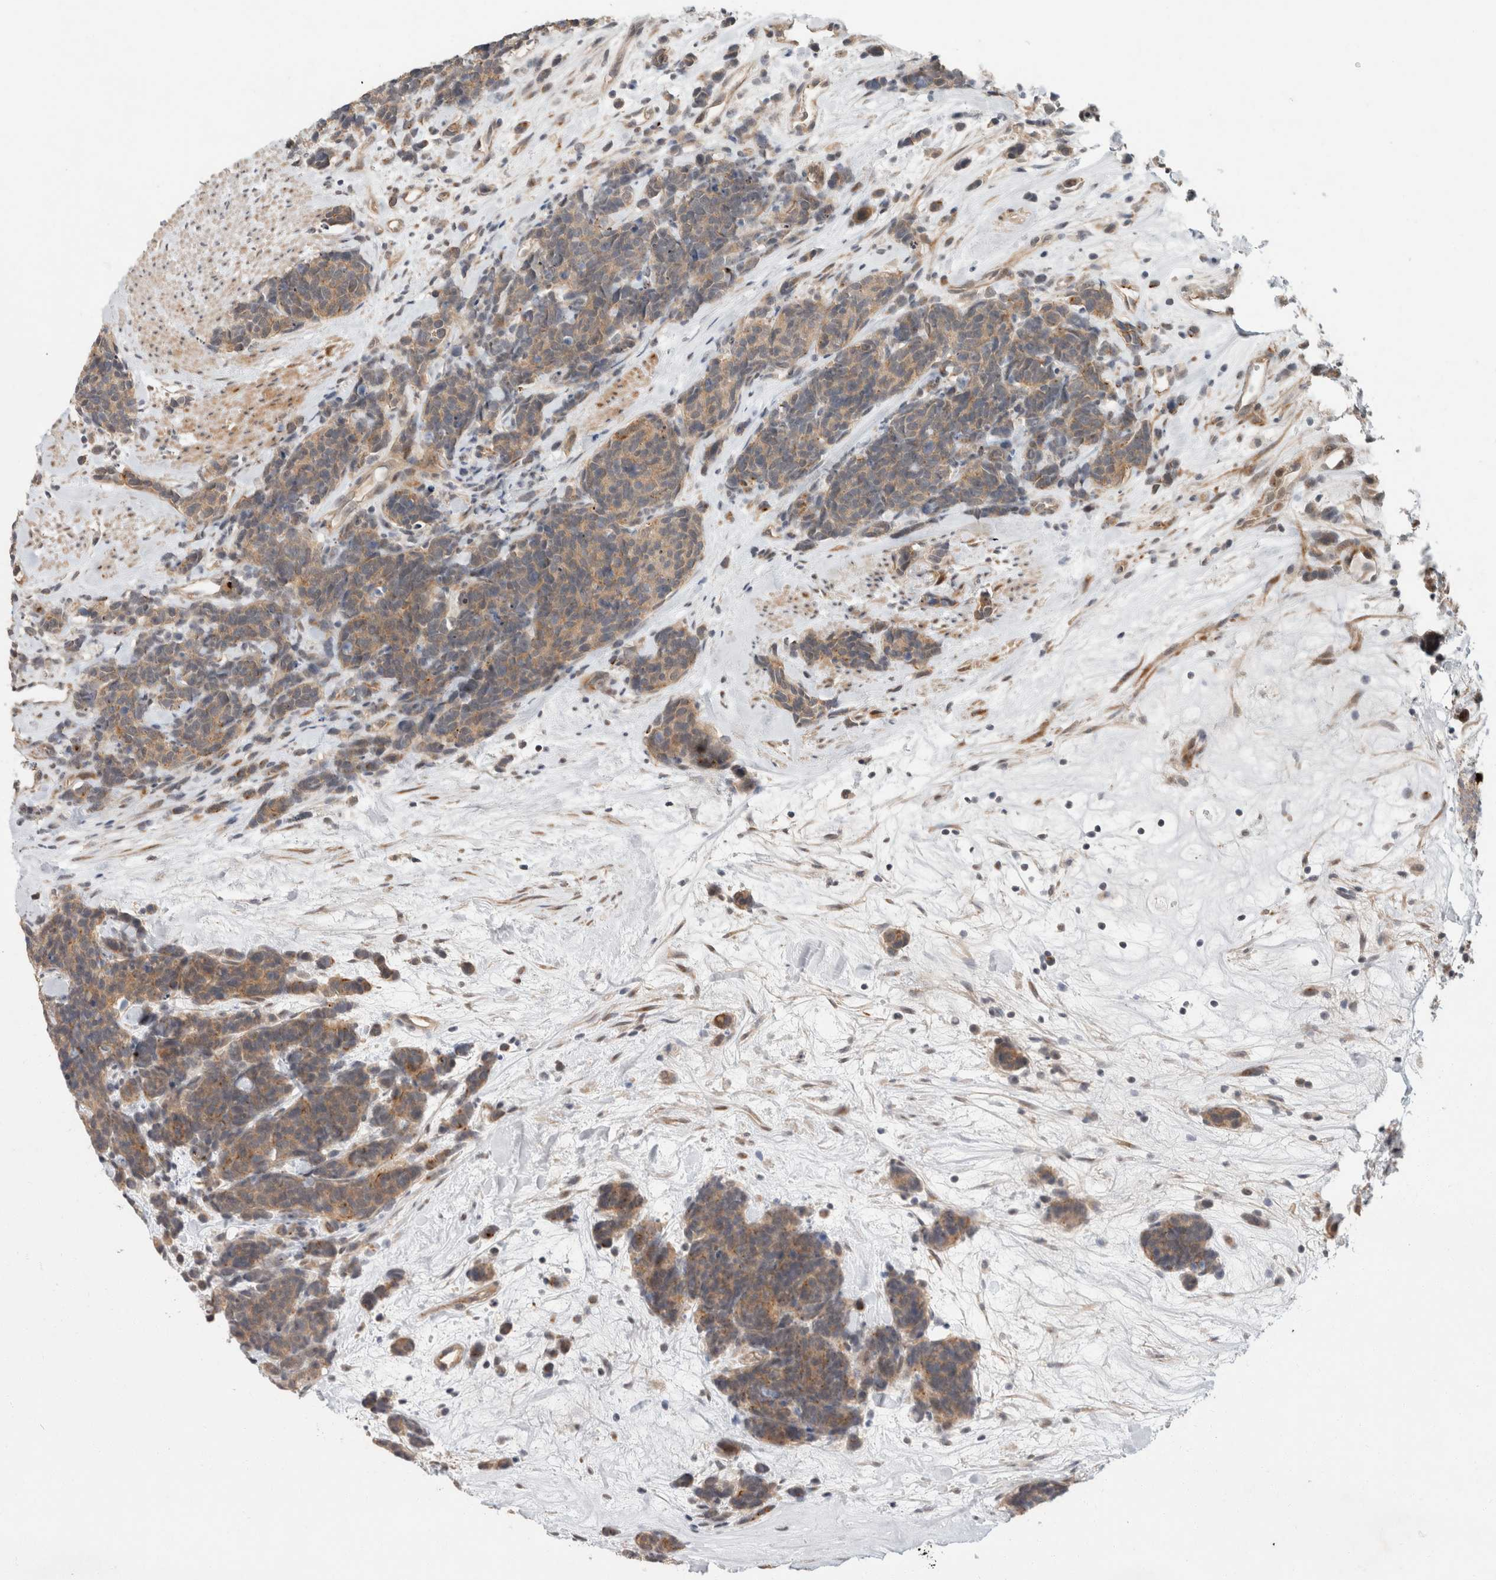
{"staining": {"intensity": "weak", "quantity": ">75%", "location": "cytoplasmic/membranous"}, "tissue": "carcinoid", "cell_type": "Tumor cells", "image_type": "cancer", "snomed": [{"axis": "morphology", "description": "Carcinoma, NOS"}, {"axis": "morphology", "description": "Carcinoid, malignant, NOS"}, {"axis": "topography", "description": "Urinary bladder"}], "caption": "This is a photomicrograph of immunohistochemistry staining of carcinoma, which shows weak expression in the cytoplasmic/membranous of tumor cells.", "gene": "CRISPLD1", "patient": {"sex": "male", "age": 57}}